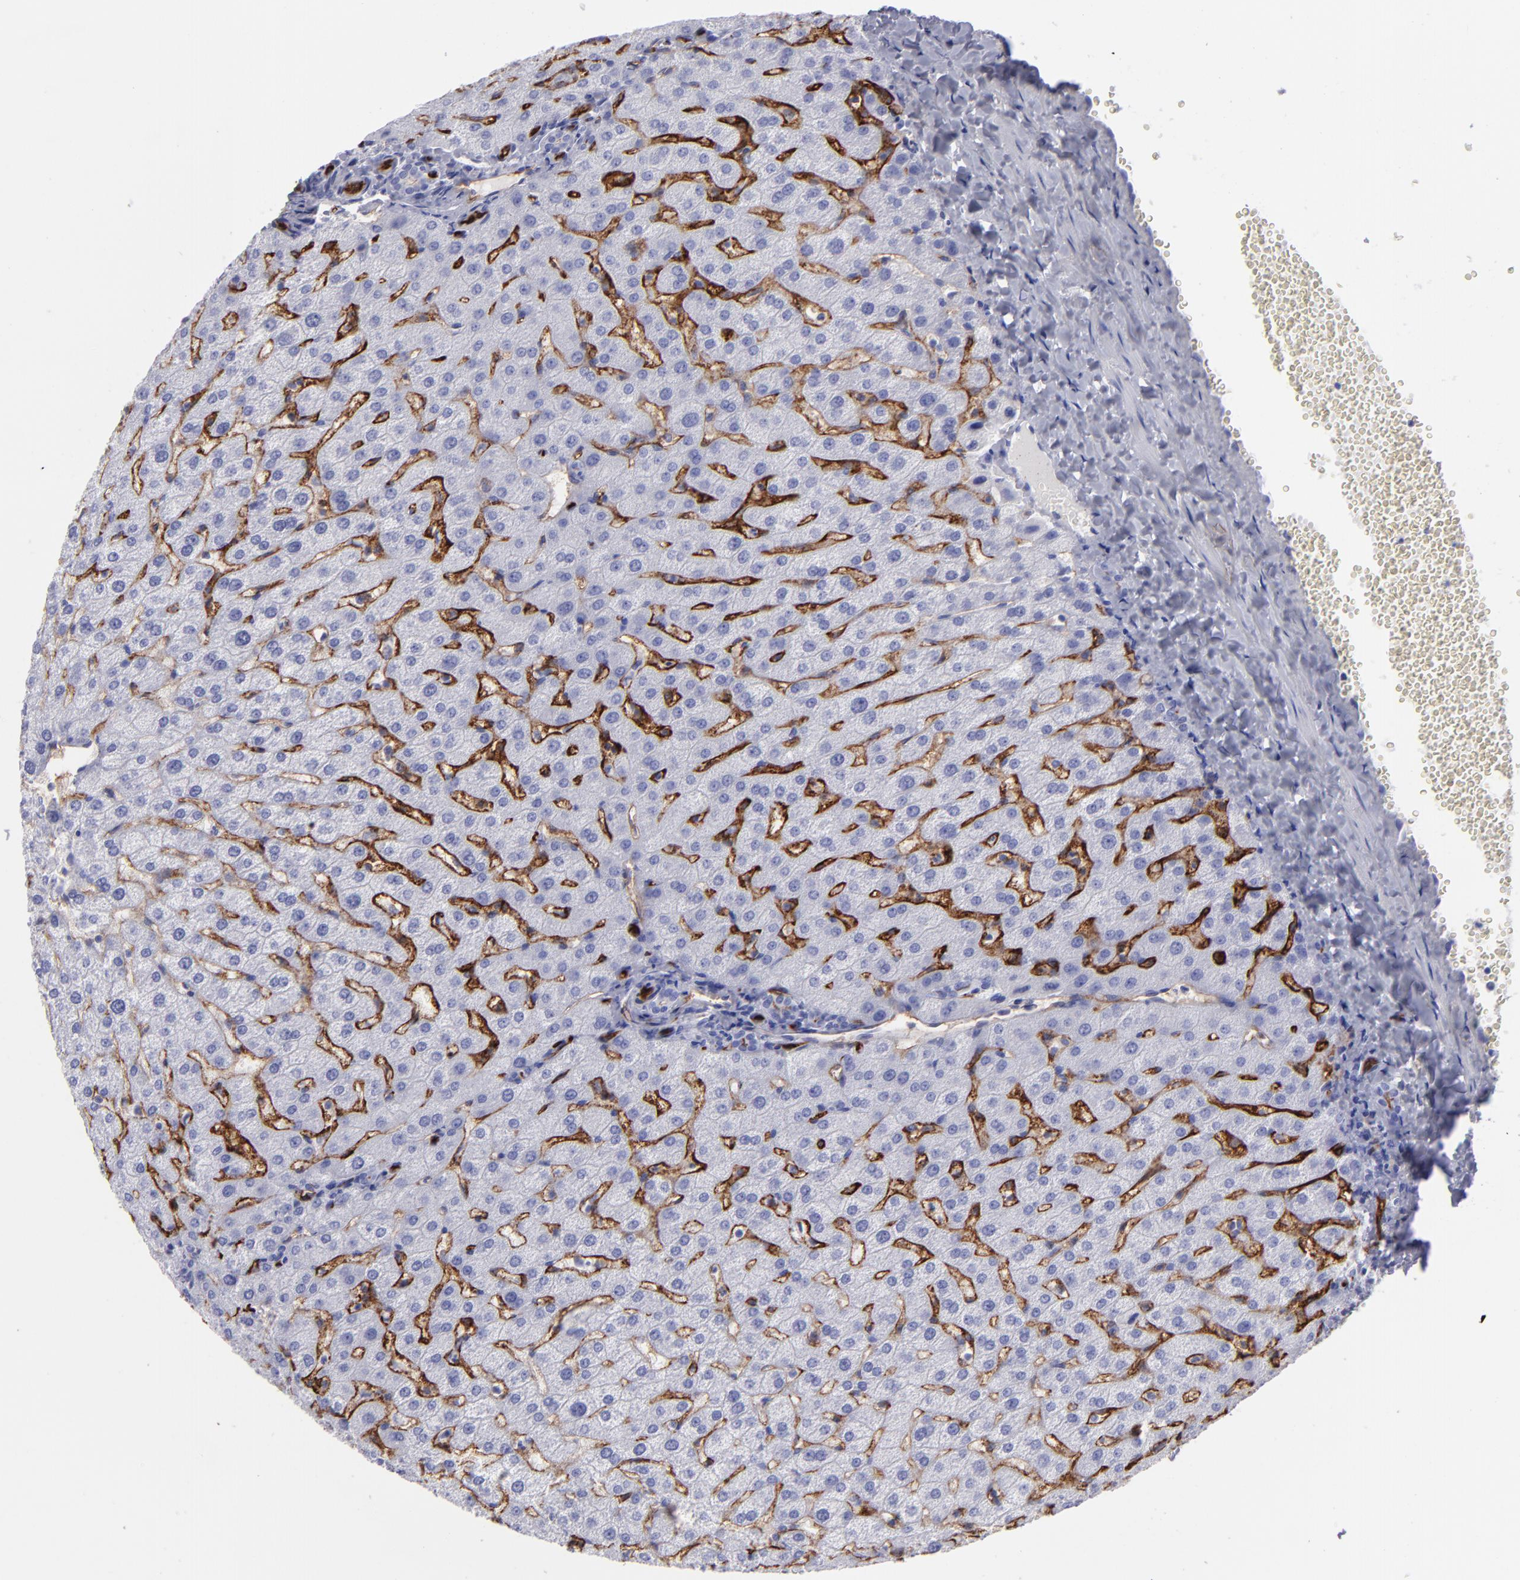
{"staining": {"intensity": "negative", "quantity": "none", "location": "none"}, "tissue": "liver", "cell_type": "Cholangiocytes", "image_type": "normal", "snomed": [{"axis": "morphology", "description": "Normal tissue, NOS"}, {"axis": "morphology", "description": "Fibrosis, NOS"}, {"axis": "topography", "description": "Liver"}], "caption": "High magnification brightfield microscopy of normal liver stained with DAB (brown) and counterstained with hematoxylin (blue): cholangiocytes show no significant expression.", "gene": "ACE", "patient": {"sex": "female", "age": 29}}